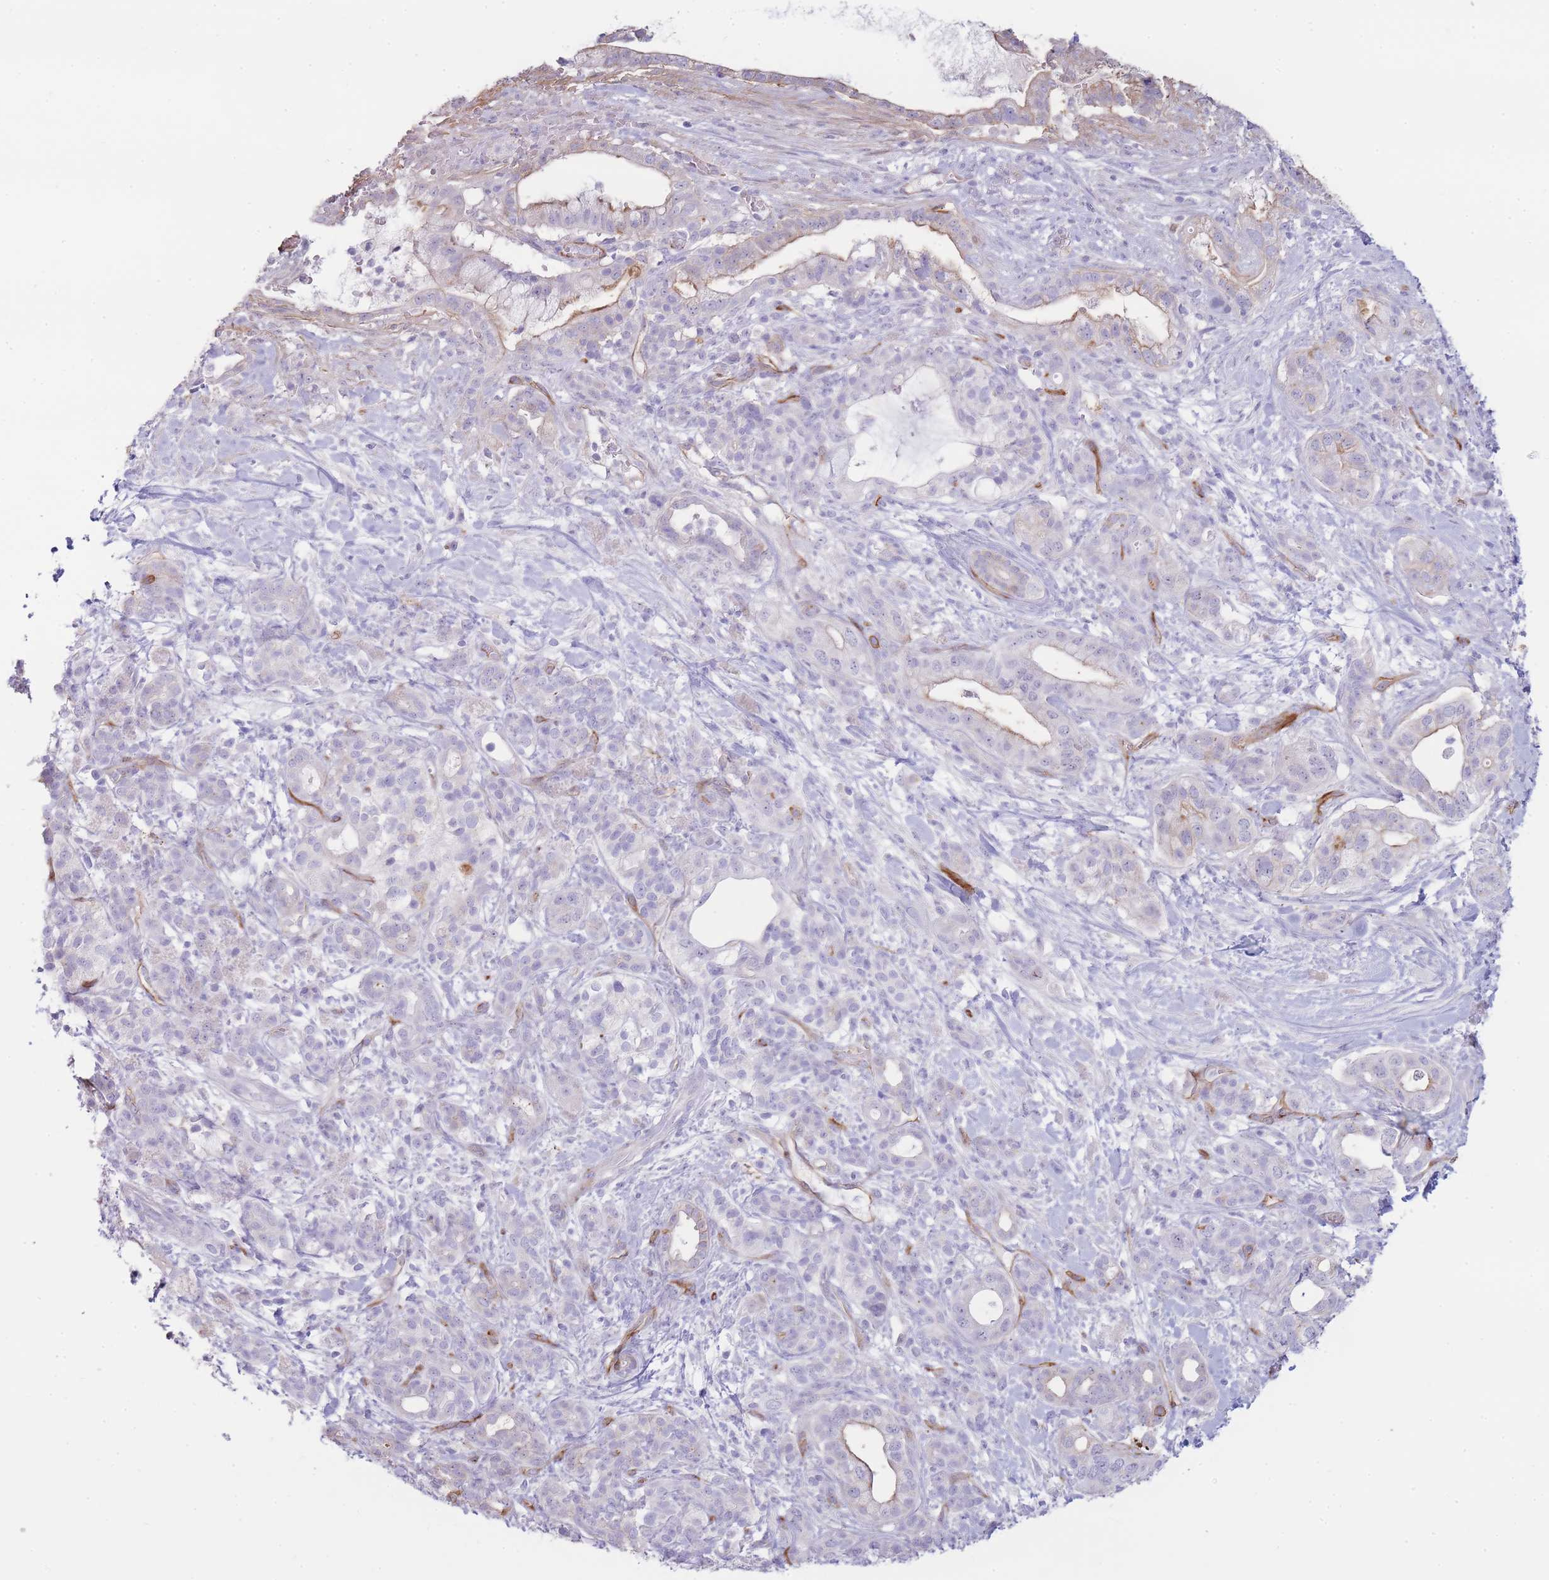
{"staining": {"intensity": "moderate", "quantity": "<25%", "location": "cytoplasmic/membranous"}, "tissue": "pancreatic cancer", "cell_type": "Tumor cells", "image_type": "cancer", "snomed": [{"axis": "morphology", "description": "Adenocarcinoma, NOS"}, {"axis": "topography", "description": "Pancreas"}], "caption": "Human pancreatic cancer stained with a brown dye reveals moderate cytoplasmic/membranous positive expression in approximately <25% of tumor cells.", "gene": "UTP14A", "patient": {"sex": "male", "age": 44}}